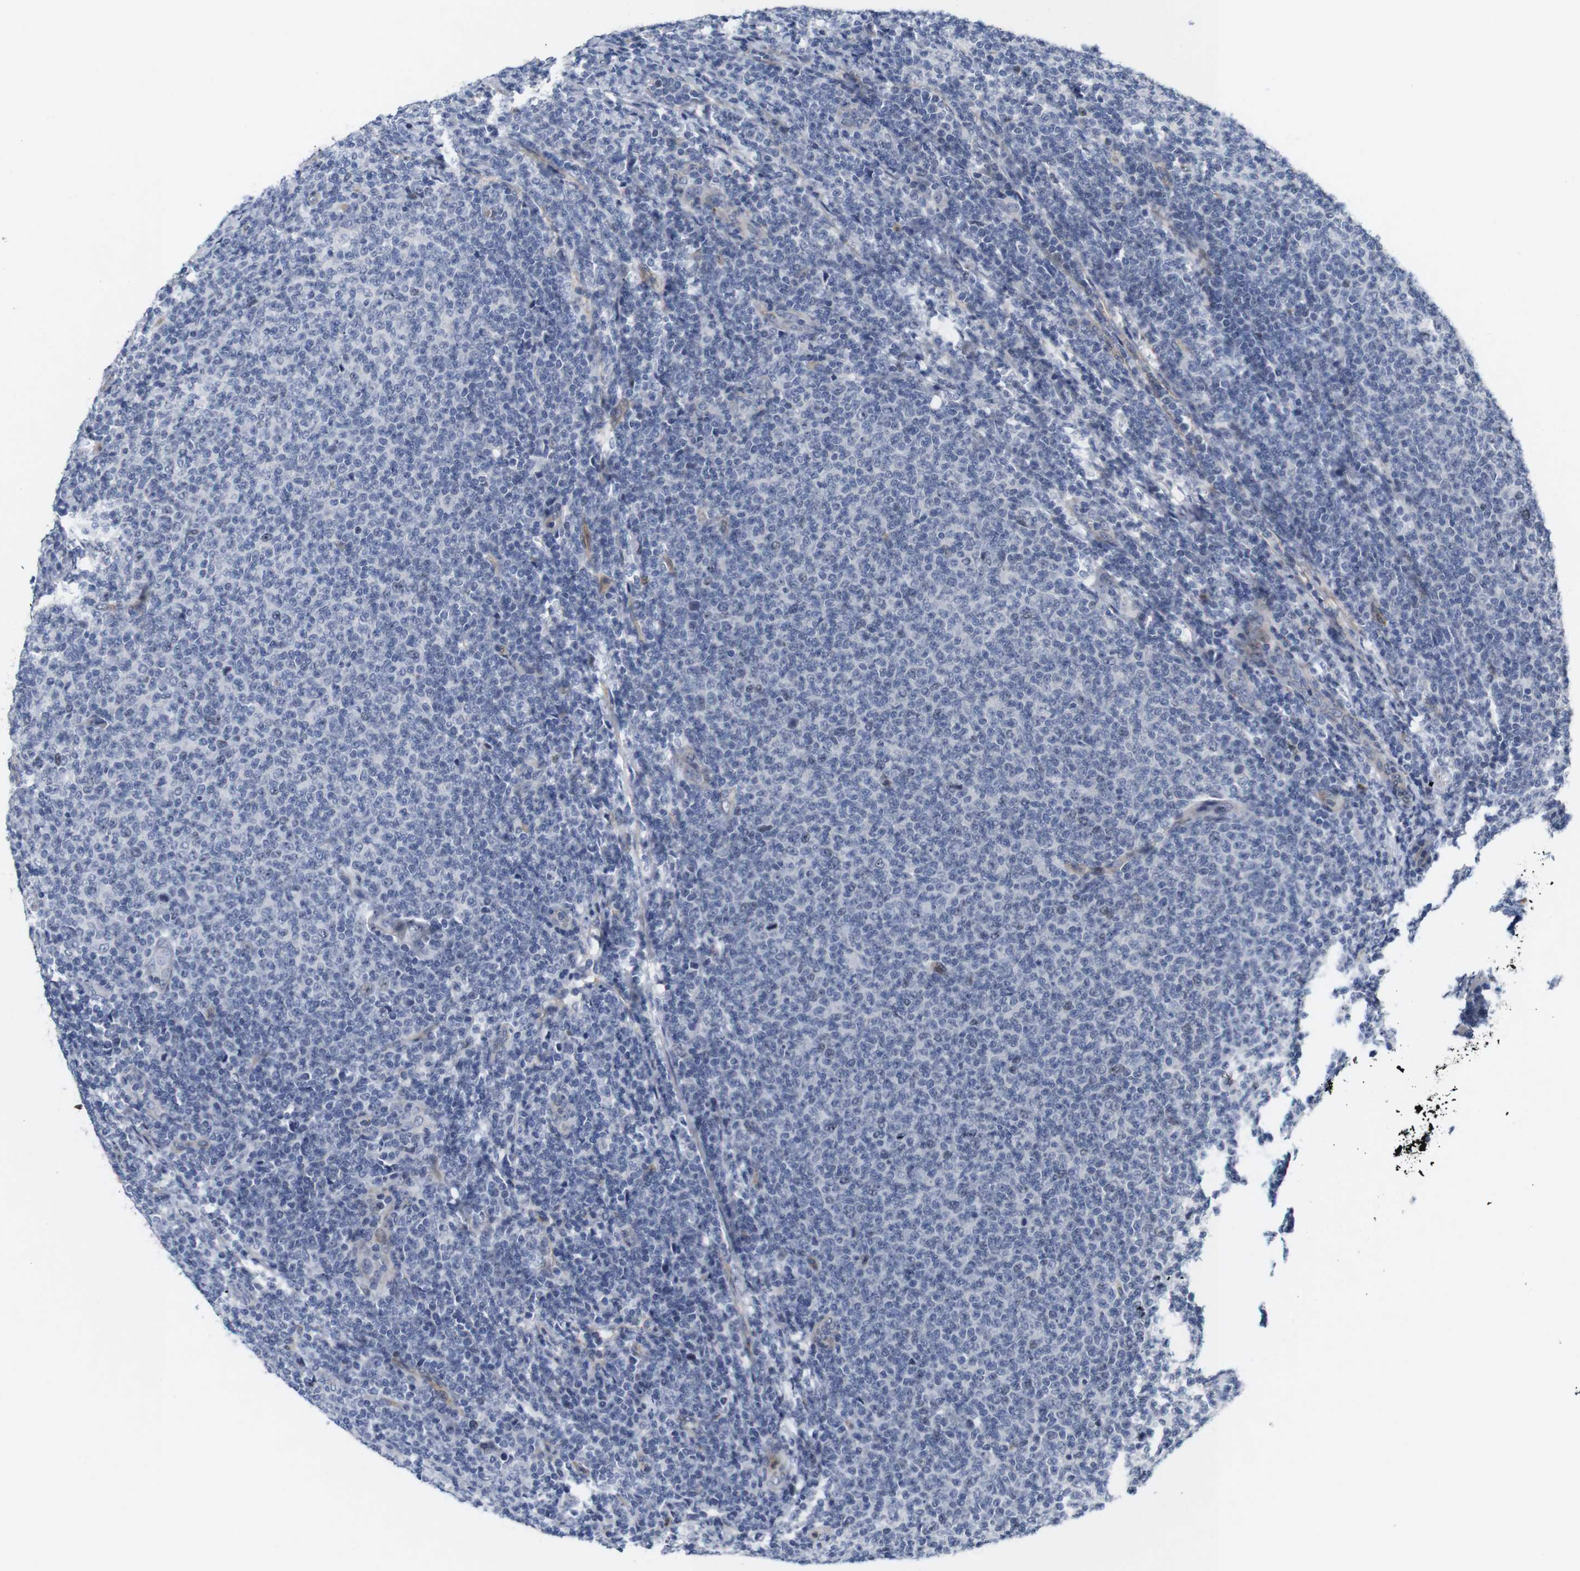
{"staining": {"intensity": "negative", "quantity": "none", "location": "none"}, "tissue": "lymphoma", "cell_type": "Tumor cells", "image_type": "cancer", "snomed": [{"axis": "morphology", "description": "Malignant lymphoma, non-Hodgkin's type, Low grade"}, {"axis": "topography", "description": "Lymph node"}], "caption": "This is an immunohistochemistry micrograph of human malignant lymphoma, non-Hodgkin's type (low-grade). There is no staining in tumor cells.", "gene": "CYB561", "patient": {"sex": "male", "age": 66}}